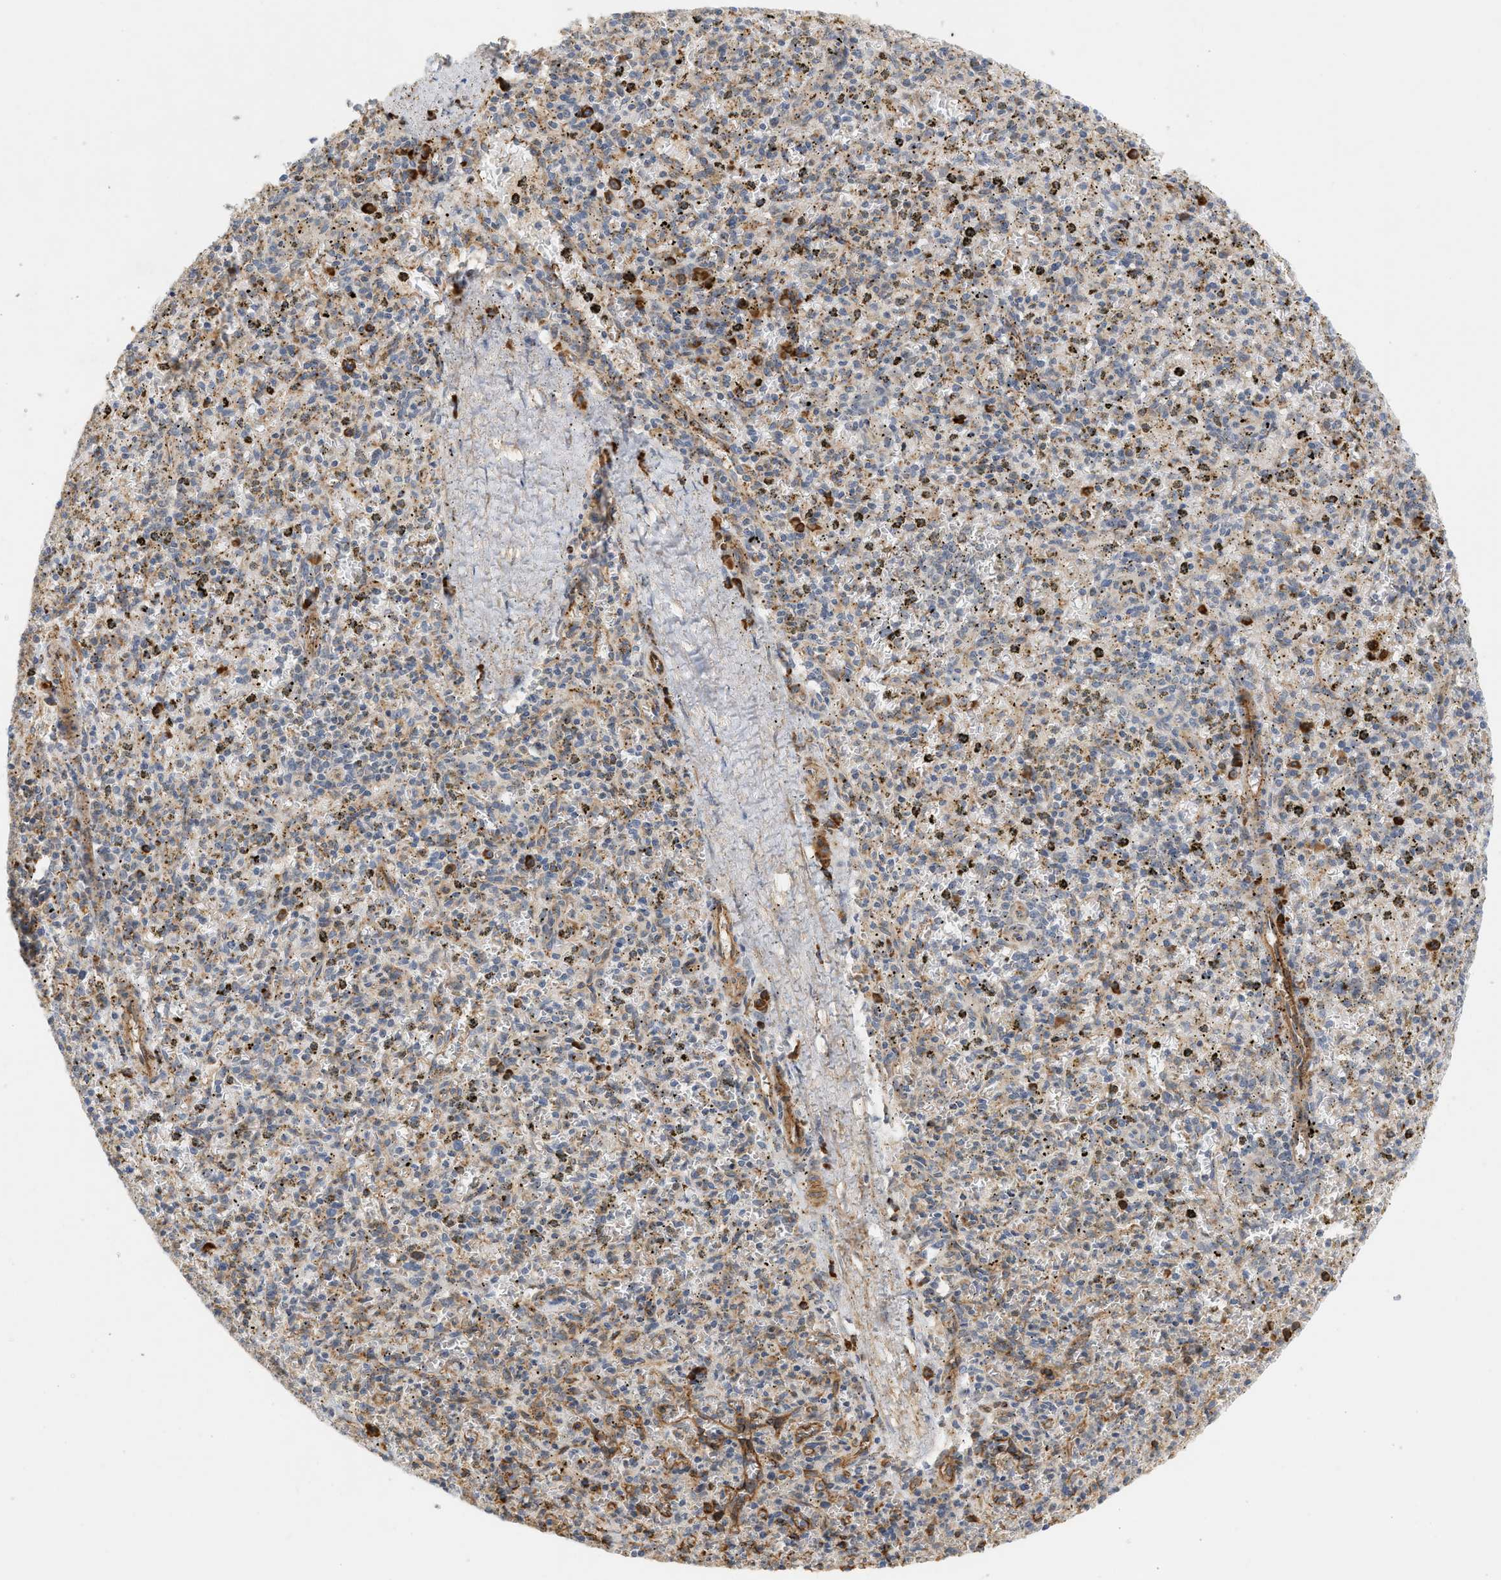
{"staining": {"intensity": "strong", "quantity": "<25%", "location": "cytoplasmic/membranous"}, "tissue": "spleen", "cell_type": "Cells in red pulp", "image_type": "normal", "snomed": [{"axis": "morphology", "description": "Normal tissue, NOS"}, {"axis": "topography", "description": "Spleen"}], "caption": "DAB immunohistochemical staining of normal human spleen demonstrates strong cytoplasmic/membranous protein positivity in about <25% of cells in red pulp. (DAB (3,3'-diaminobenzidine) IHC, brown staining for protein, blue staining for nuclei).", "gene": "SVOP", "patient": {"sex": "male", "age": 72}}